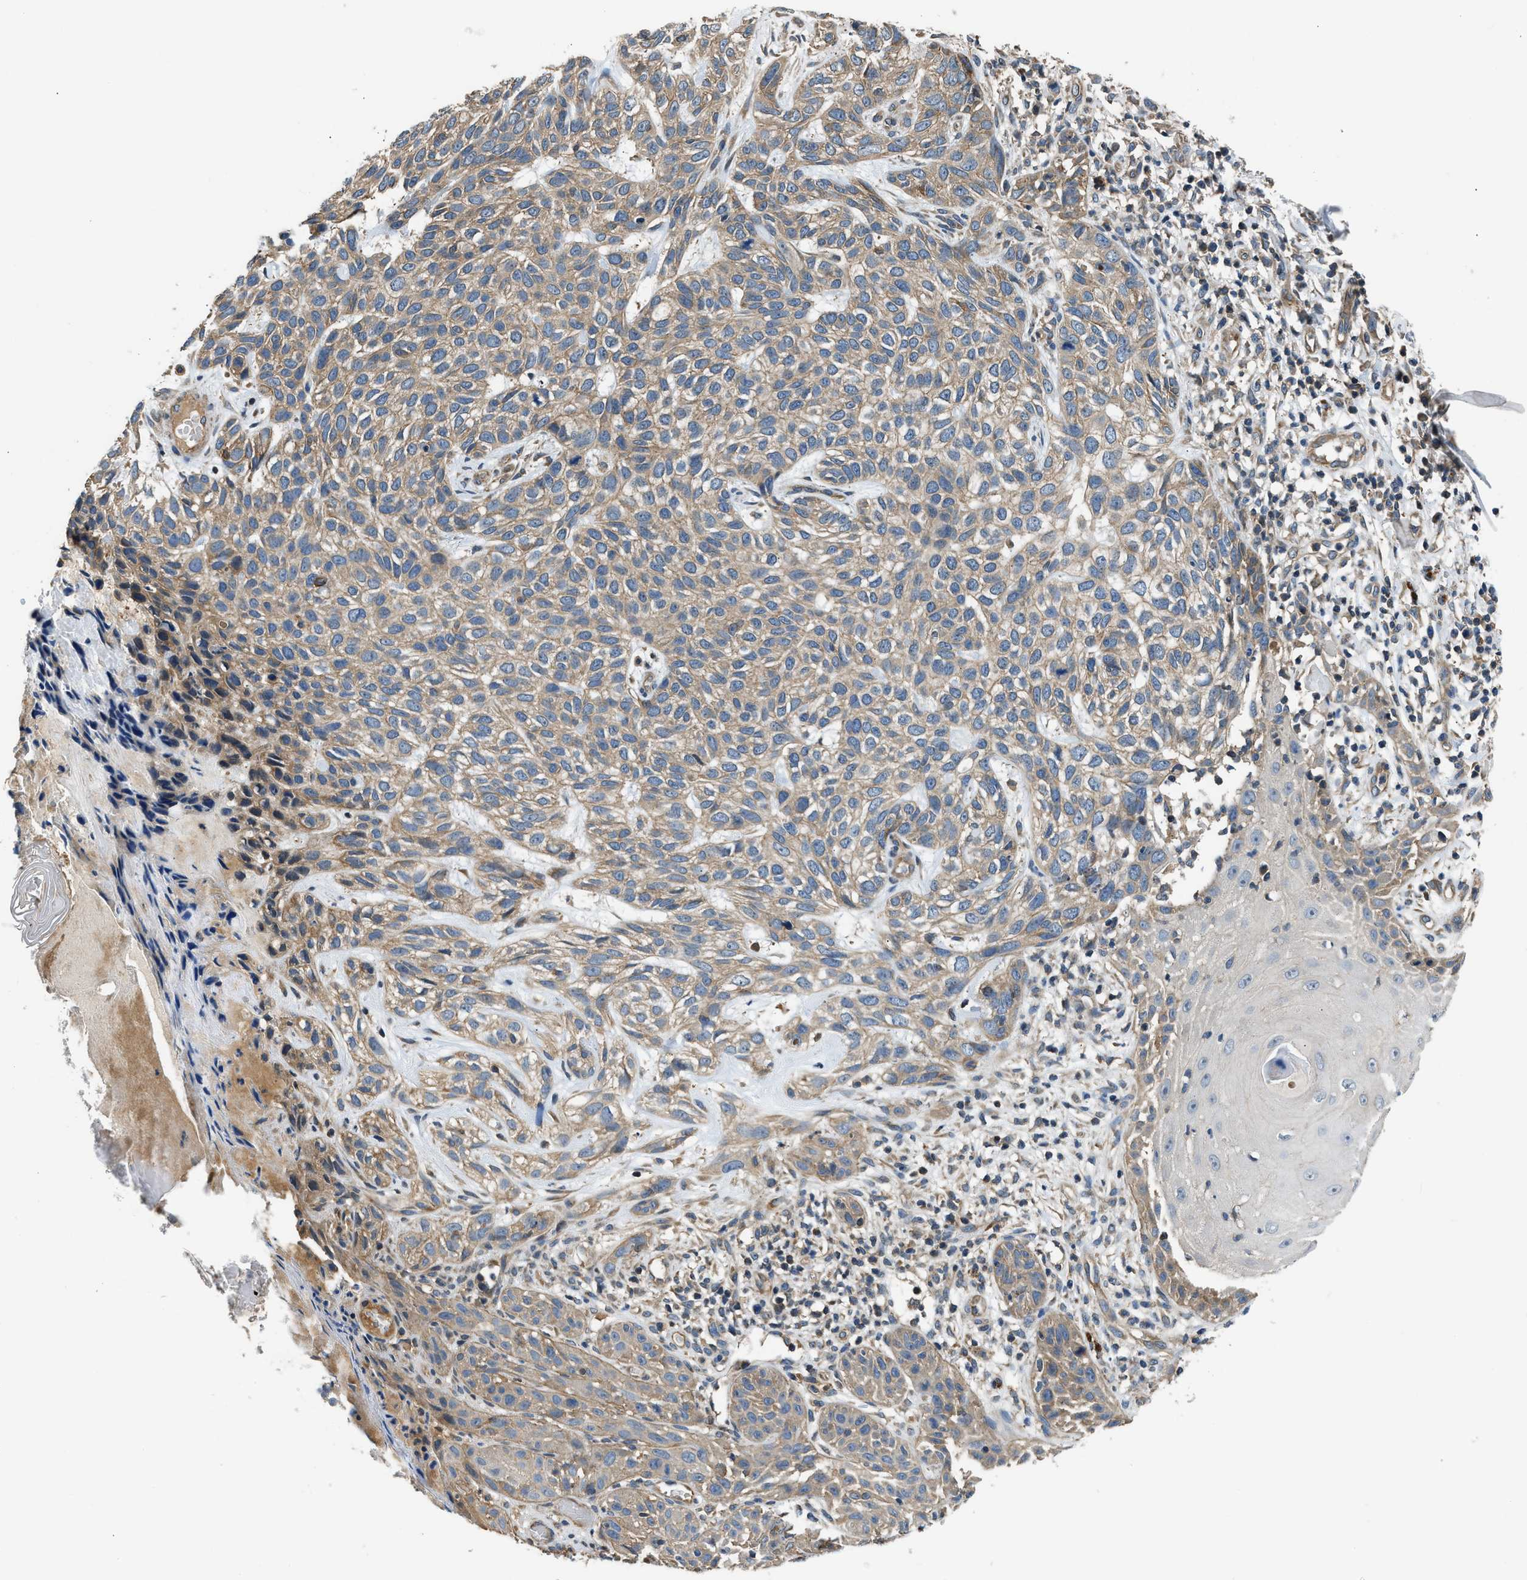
{"staining": {"intensity": "weak", "quantity": ">75%", "location": "cytoplasmic/membranous"}, "tissue": "skin cancer", "cell_type": "Tumor cells", "image_type": "cancer", "snomed": [{"axis": "morphology", "description": "Normal tissue, NOS"}, {"axis": "morphology", "description": "Basal cell carcinoma"}, {"axis": "topography", "description": "Skin"}], "caption": "The immunohistochemical stain labels weak cytoplasmic/membranous positivity in tumor cells of basal cell carcinoma (skin) tissue.", "gene": "IL3RA", "patient": {"sex": "male", "age": 79}}